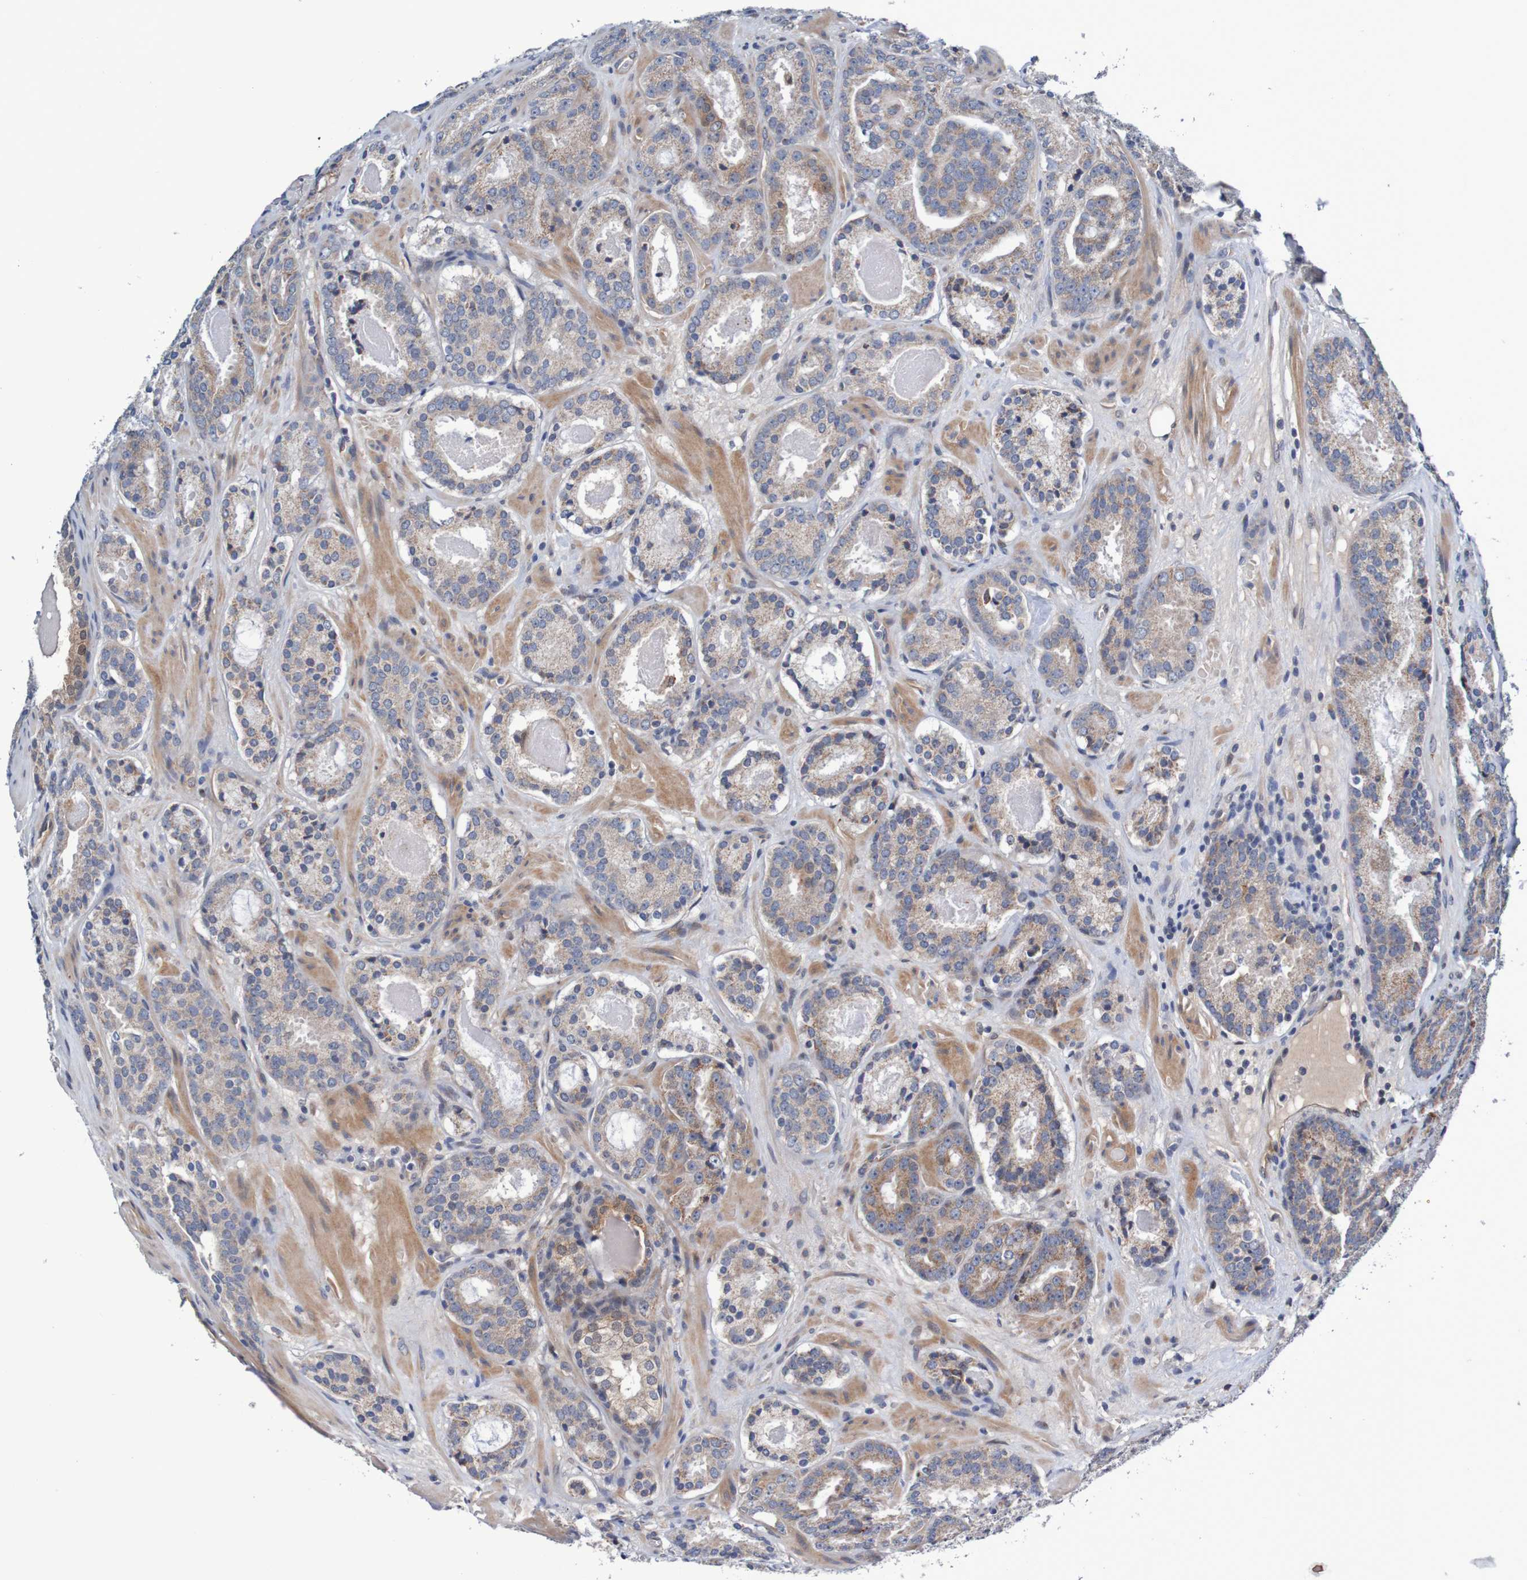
{"staining": {"intensity": "weak", "quantity": ">75%", "location": "cytoplasmic/membranous"}, "tissue": "prostate cancer", "cell_type": "Tumor cells", "image_type": "cancer", "snomed": [{"axis": "morphology", "description": "Adenocarcinoma, Low grade"}, {"axis": "topography", "description": "Prostate"}], "caption": "IHC (DAB) staining of prostate adenocarcinoma (low-grade) shows weak cytoplasmic/membranous protein expression in approximately >75% of tumor cells.", "gene": "CPED1", "patient": {"sex": "male", "age": 69}}